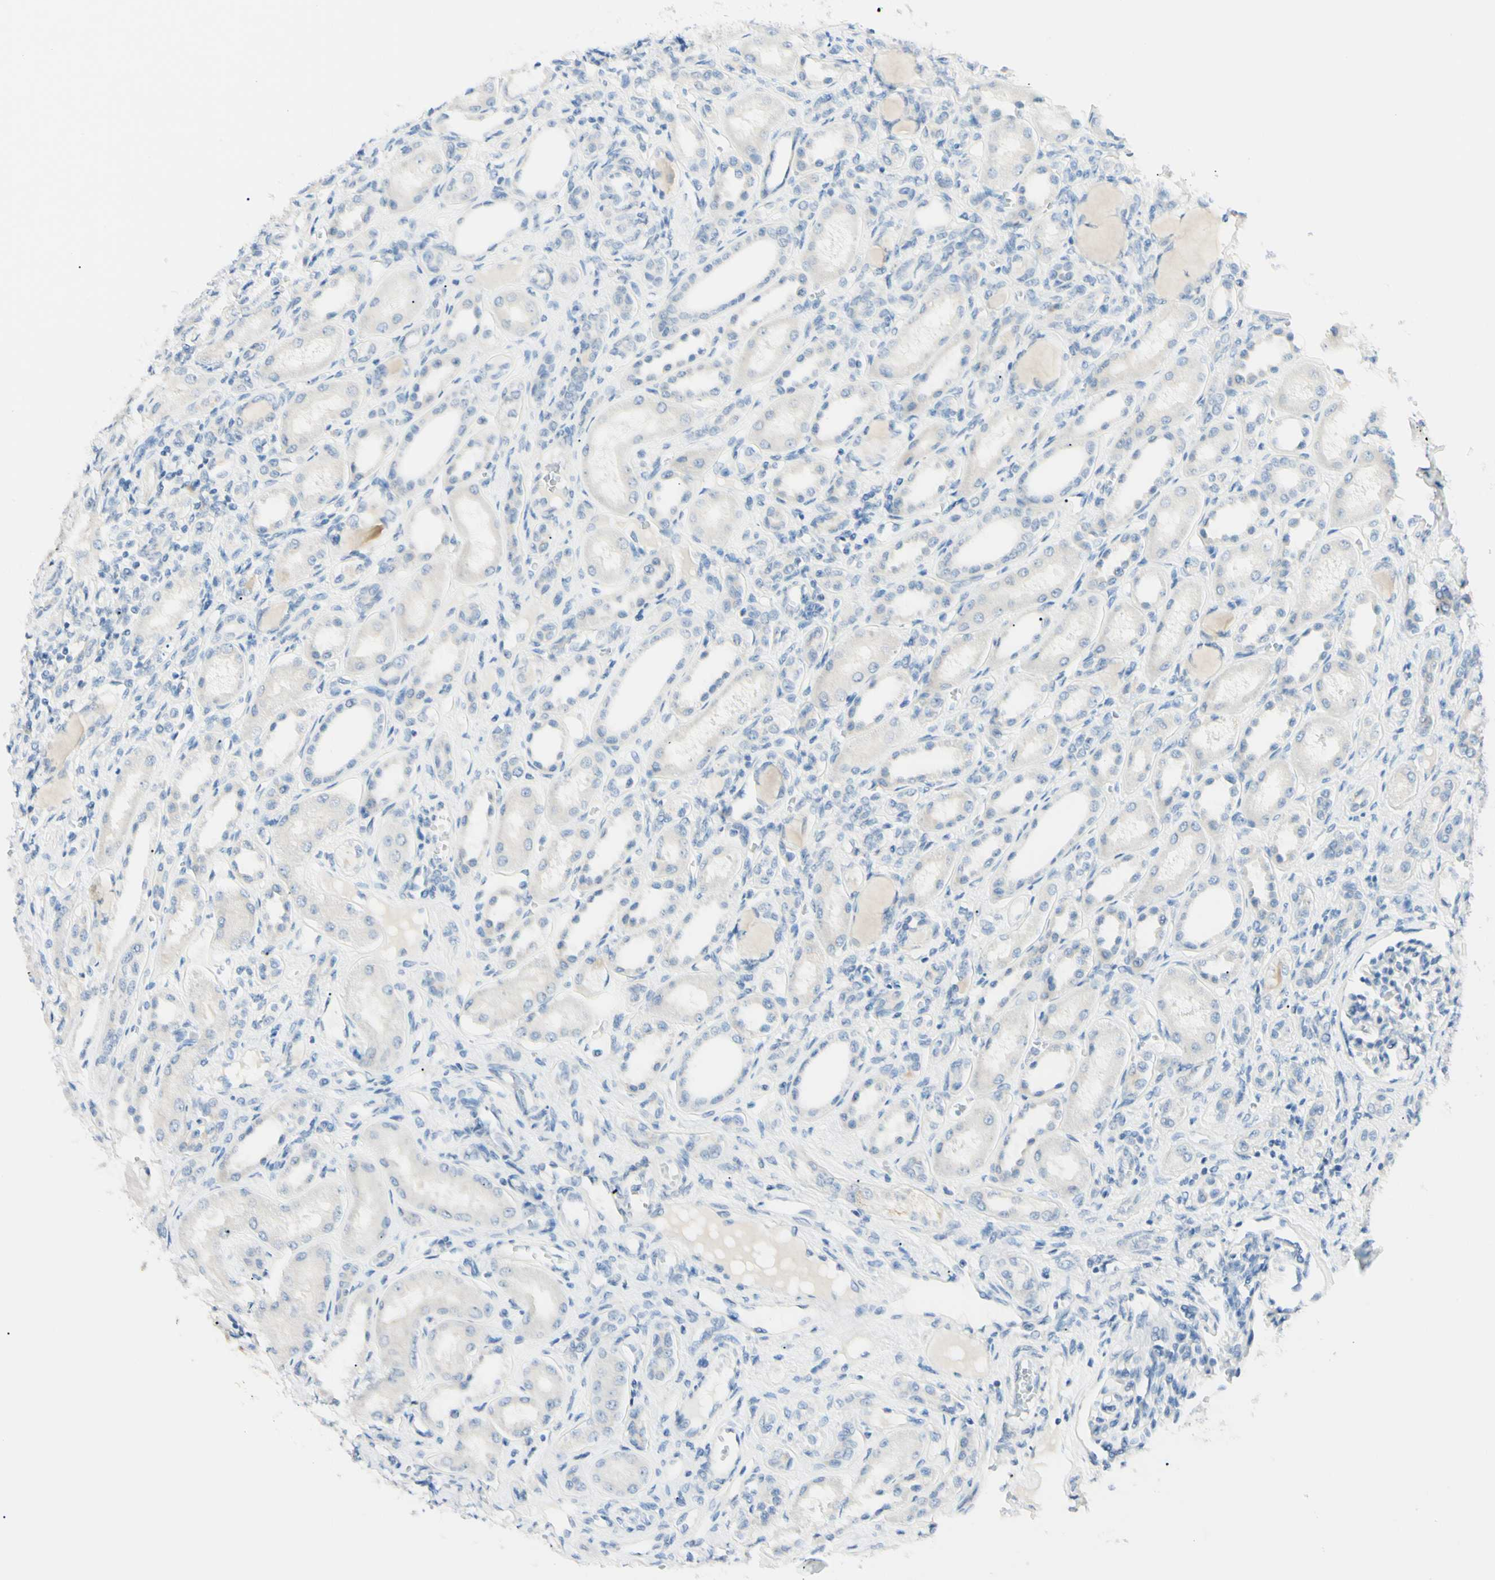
{"staining": {"intensity": "negative", "quantity": "none", "location": "none"}, "tissue": "kidney", "cell_type": "Cells in glomeruli", "image_type": "normal", "snomed": [{"axis": "morphology", "description": "Normal tissue, NOS"}, {"axis": "topography", "description": "Kidney"}], "caption": "Immunohistochemistry of unremarkable human kidney displays no positivity in cells in glomeruli.", "gene": "FOLH1", "patient": {"sex": "male", "age": 7}}